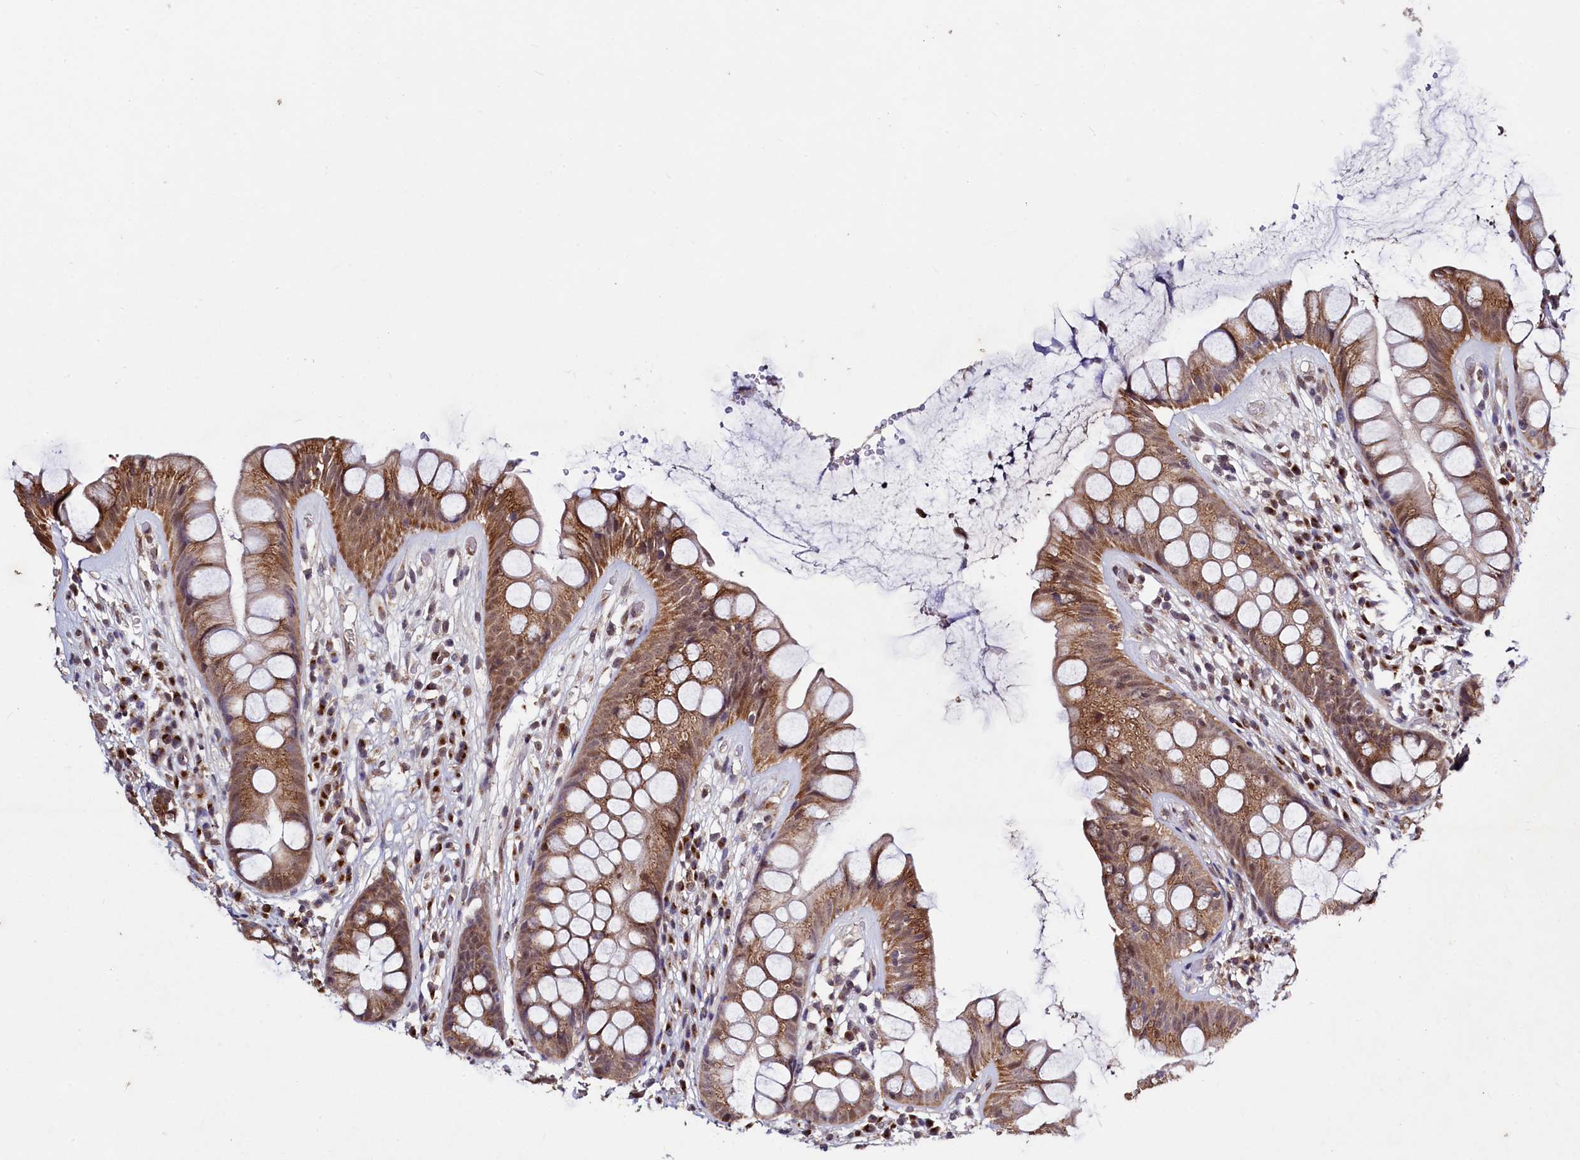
{"staining": {"intensity": "moderate", "quantity": ">75%", "location": "cytoplasmic/membranous"}, "tissue": "rectum", "cell_type": "Glandular cells", "image_type": "normal", "snomed": [{"axis": "morphology", "description": "Normal tissue, NOS"}, {"axis": "topography", "description": "Rectum"}], "caption": "High-magnification brightfield microscopy of unremarkable rectum stained with DAB (brown) and counterstained with hematoxylin (blue). glandular cells exhibit moderate cytoplasmic/membranous staining is present in approximately>75% of cells.", "gene": "SEC24C", "patient": {"sex": "male", "age": 74}}